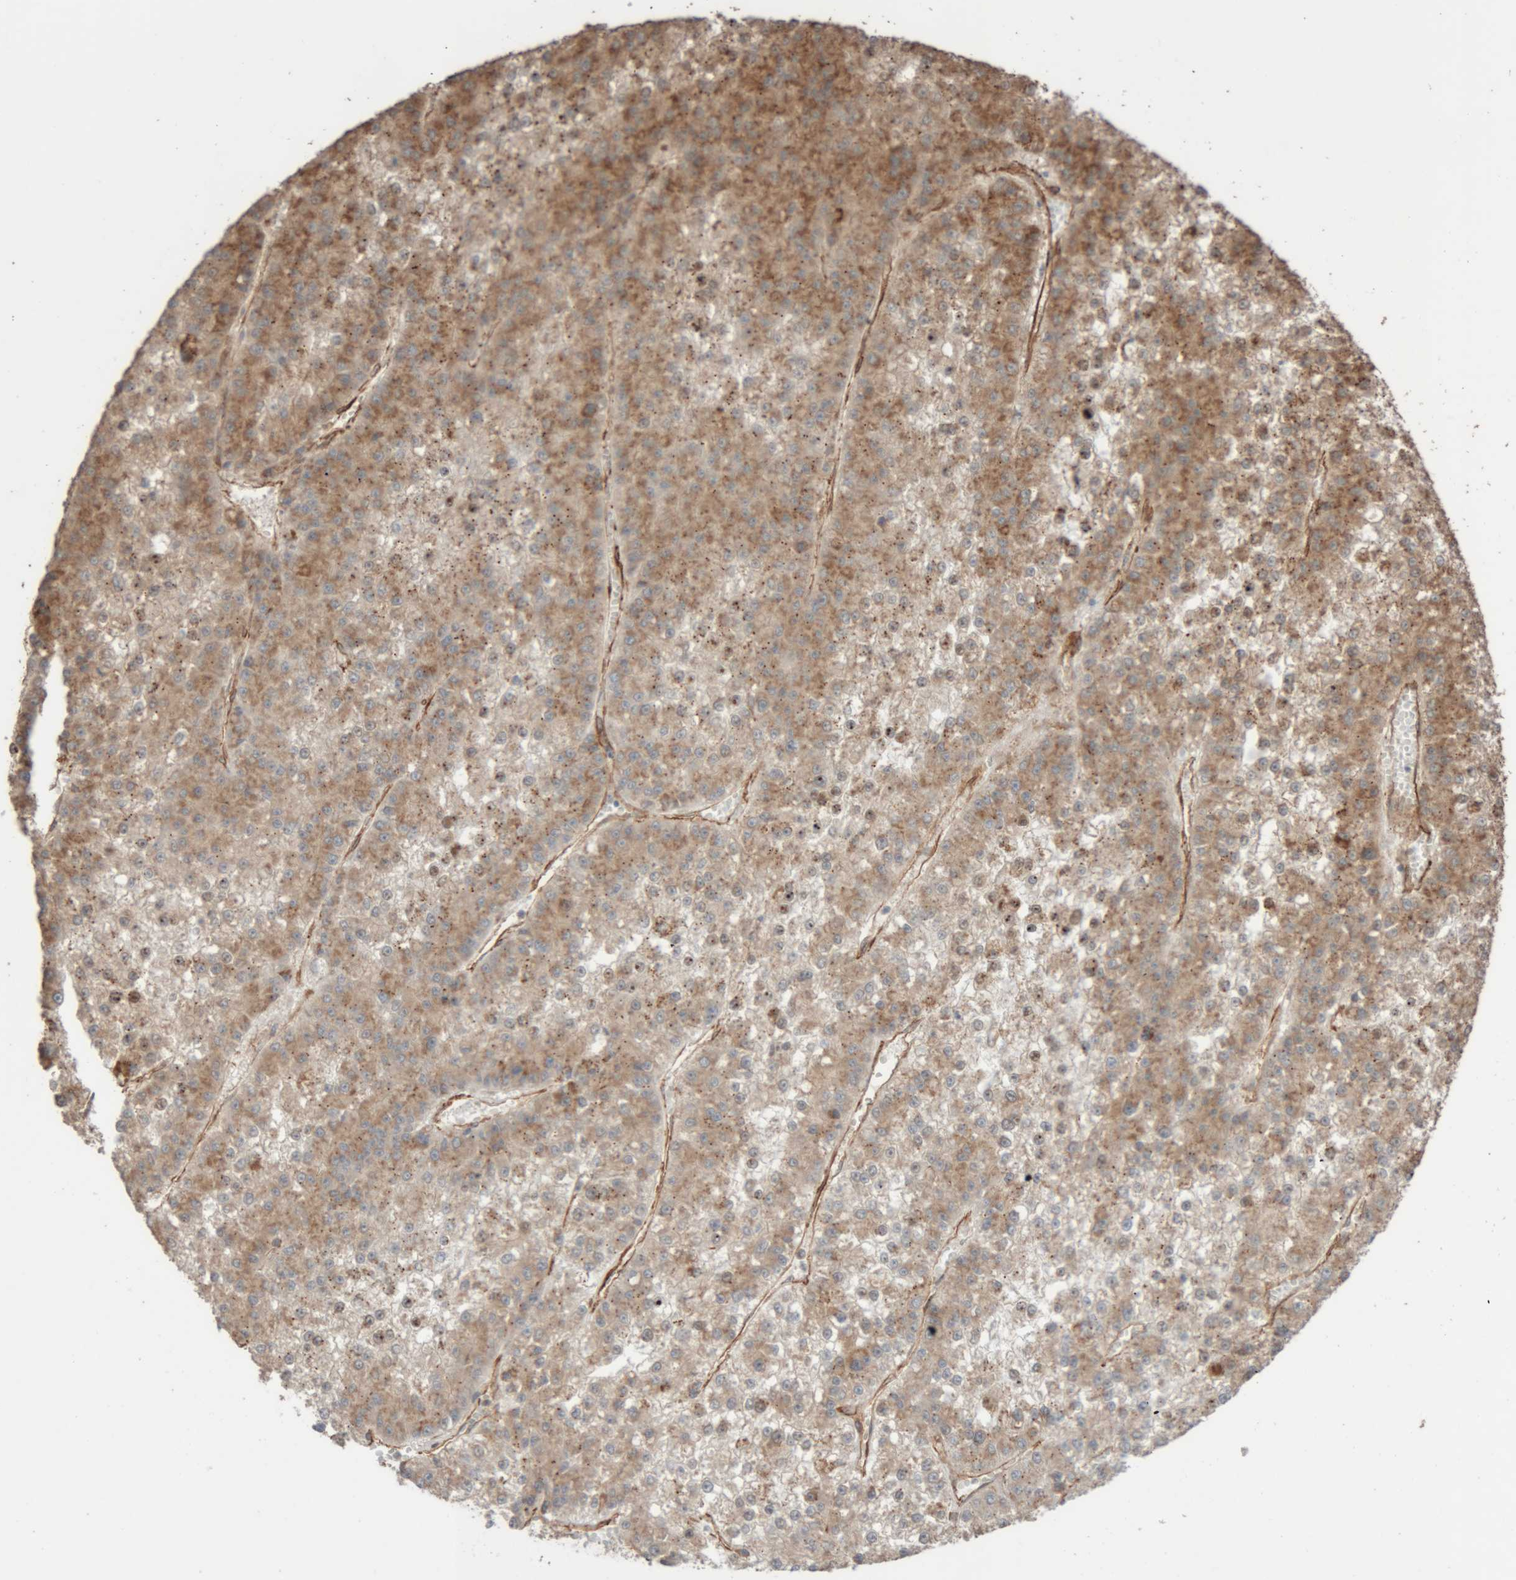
{"staining": {"intensity": "moderate", "quantity": "25%-75%", "location": "cytoplasmic/membranous,nuclear"}, "tissue": "liver cancer", "cell_type": "Tumor cells", "image_type": "cancer", "snomed": [{"axis": "morphology", "description": "Carcinoma, Hepatocellular, NOS"}, {"axis": "topography", "description": "Liver"}], "caption": "Human liver cancer stained for a protein (brown) reveals moderate cytoplasmic/membranous and nuclear positive expression in about 25%-75% of tumor cells.", "gene": "RAB32", "patient": {"sex": "female", "age": 73}}